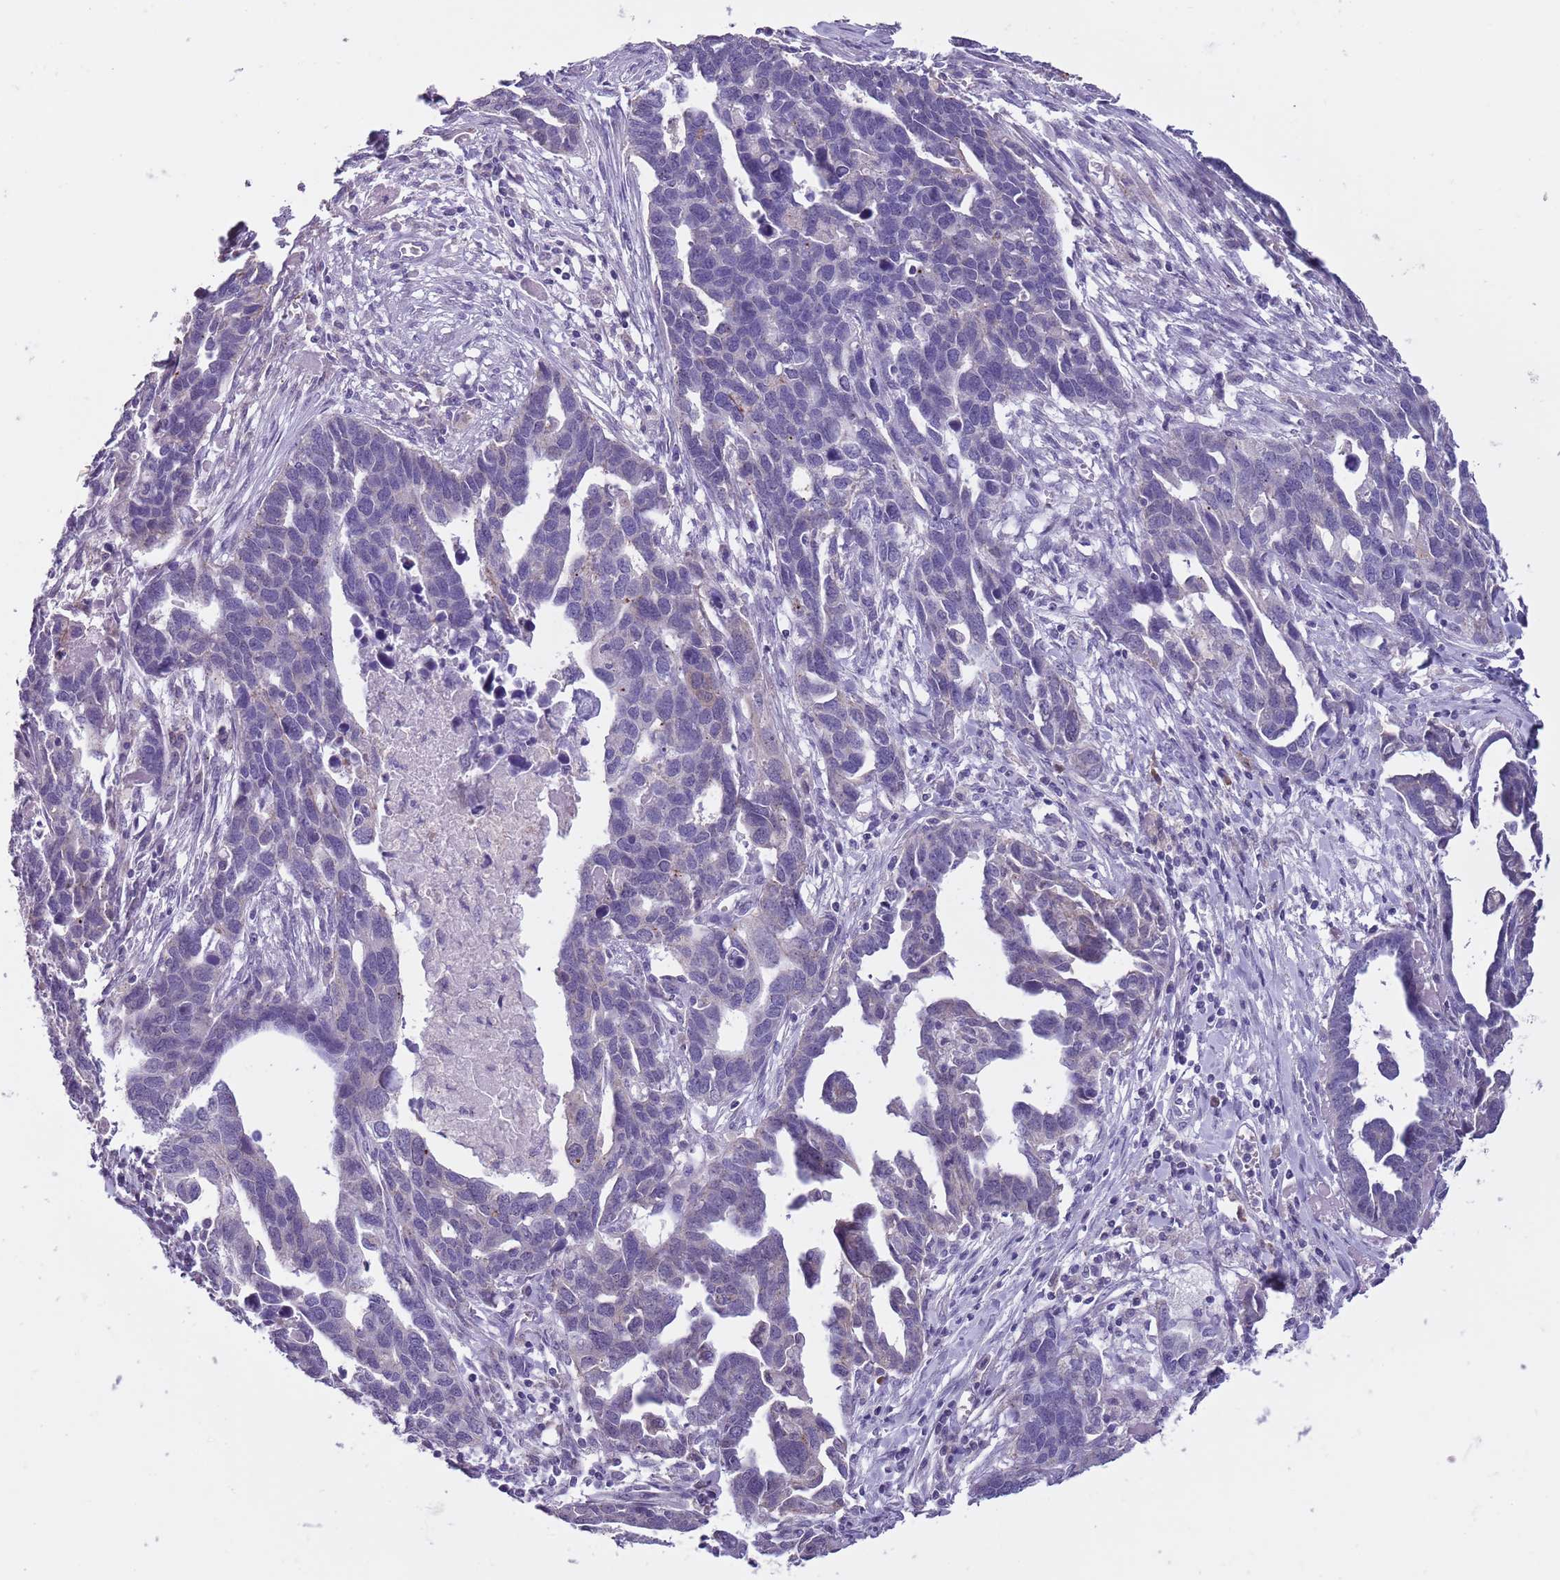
{"staining": {"intensity": "negative", "quantity": "none", "location": "none"}, "tissue": "ovarian cancer", "cell_type": "Tumor cells", "image_type": "cancer", "snomed": [{"axis": "morphology", "description": "Cystadenocarcinoma, serous, NOS"}, {"axis": "topography", "description": "Ovary"}], "caption": "Protein analysis of ovarian cancer (serous cystadenocarcinoma) demonstrates no significant expression in tumor cells.", "gene": "PFKFB2", "patient": {"sex": "female", "age": 54}}